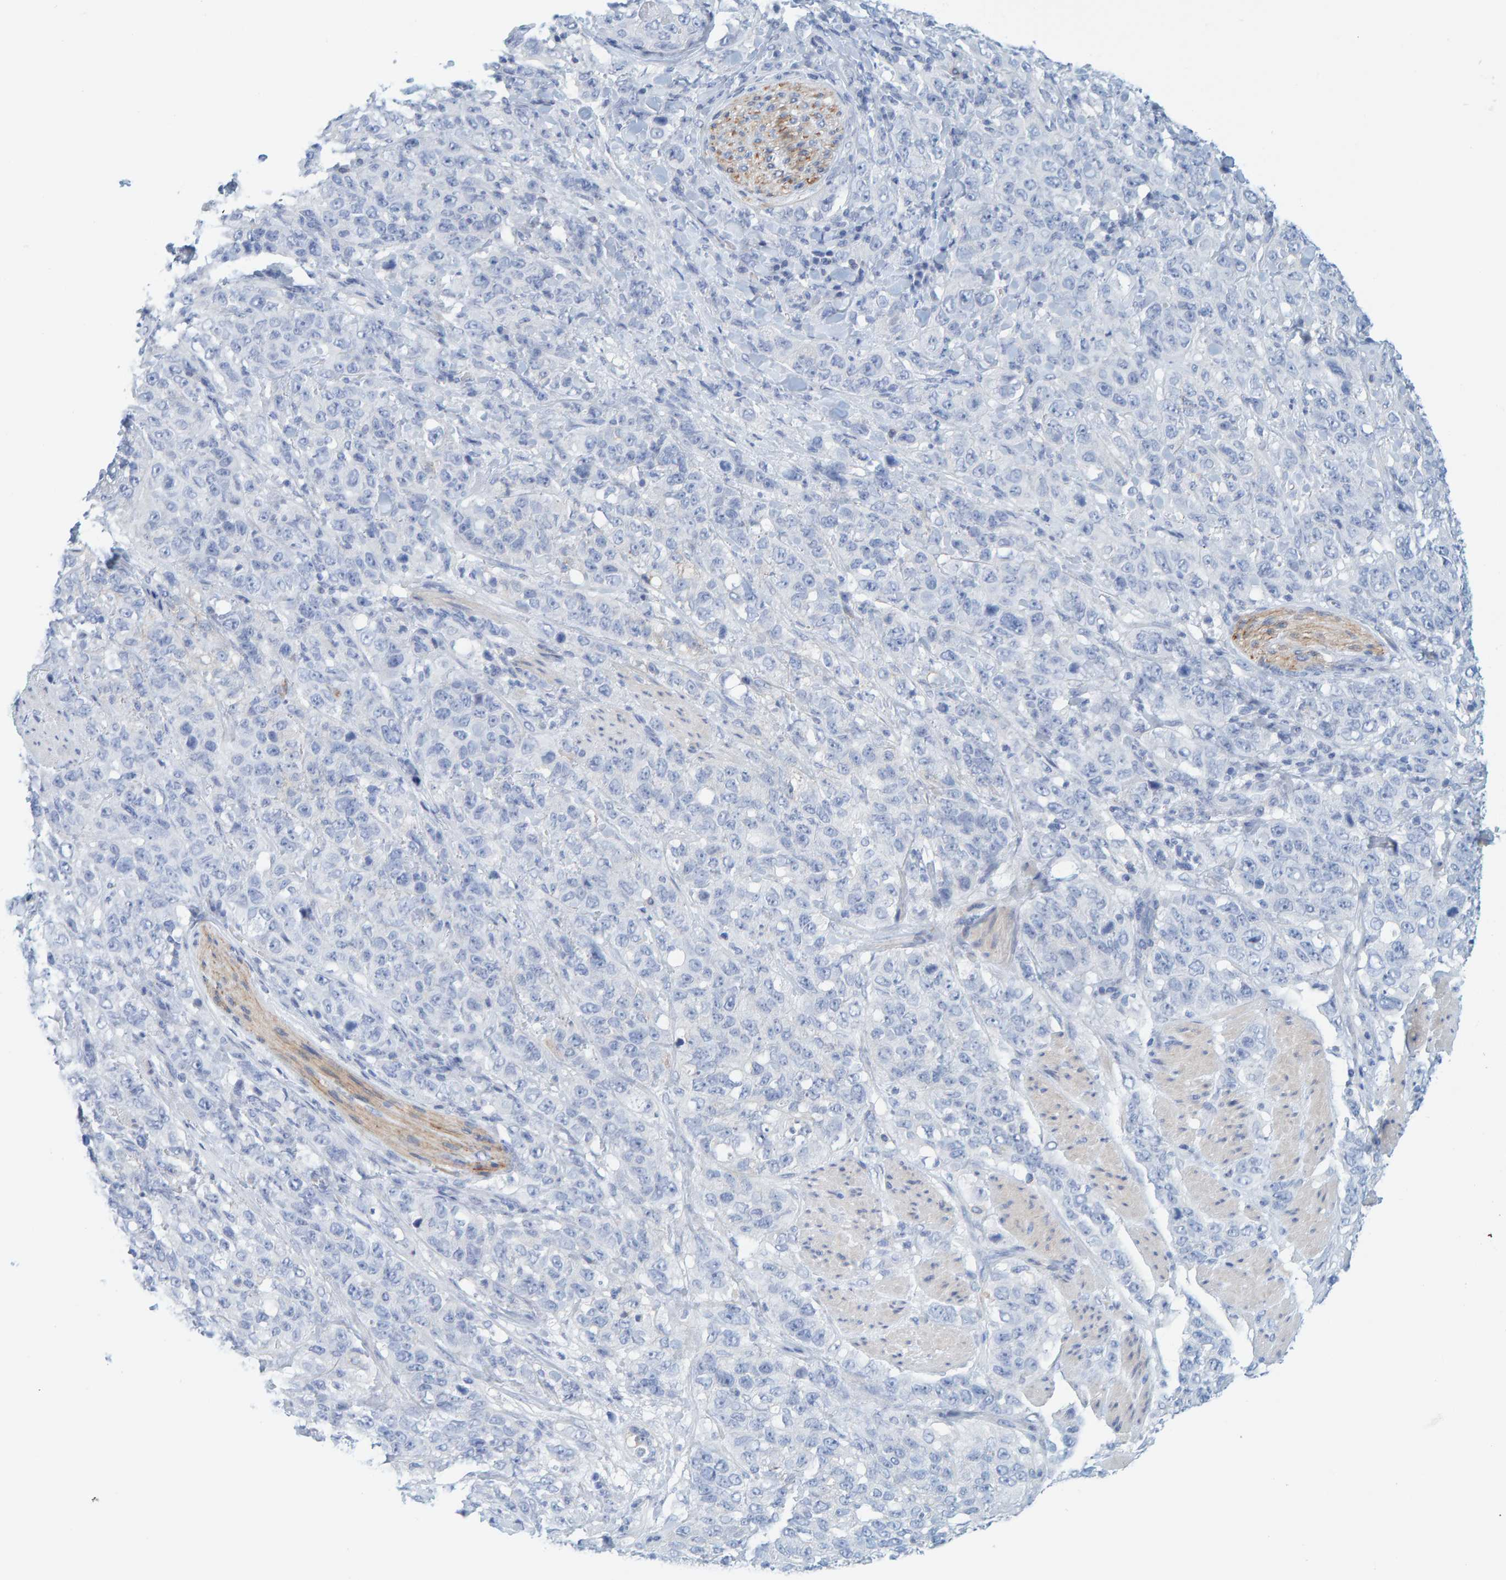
{"staining": {"intensity": "negative", "quantity": "none", "location": "none"}, "tissue": "stomach cancer", "cell_type": "Tumor cells", "image_type": "cancer", "snomed": [{"axis": "morphology", "description": "Adenocarcinoma, NOS"}, {"axis": "topography", "description": "Stomach"}], "caption": "Tumor cells are negative for protein expression in human adenocarcinoma (stomach).", "gene": "KLHL11", "patient": {"sex": "male", "age": 48}}